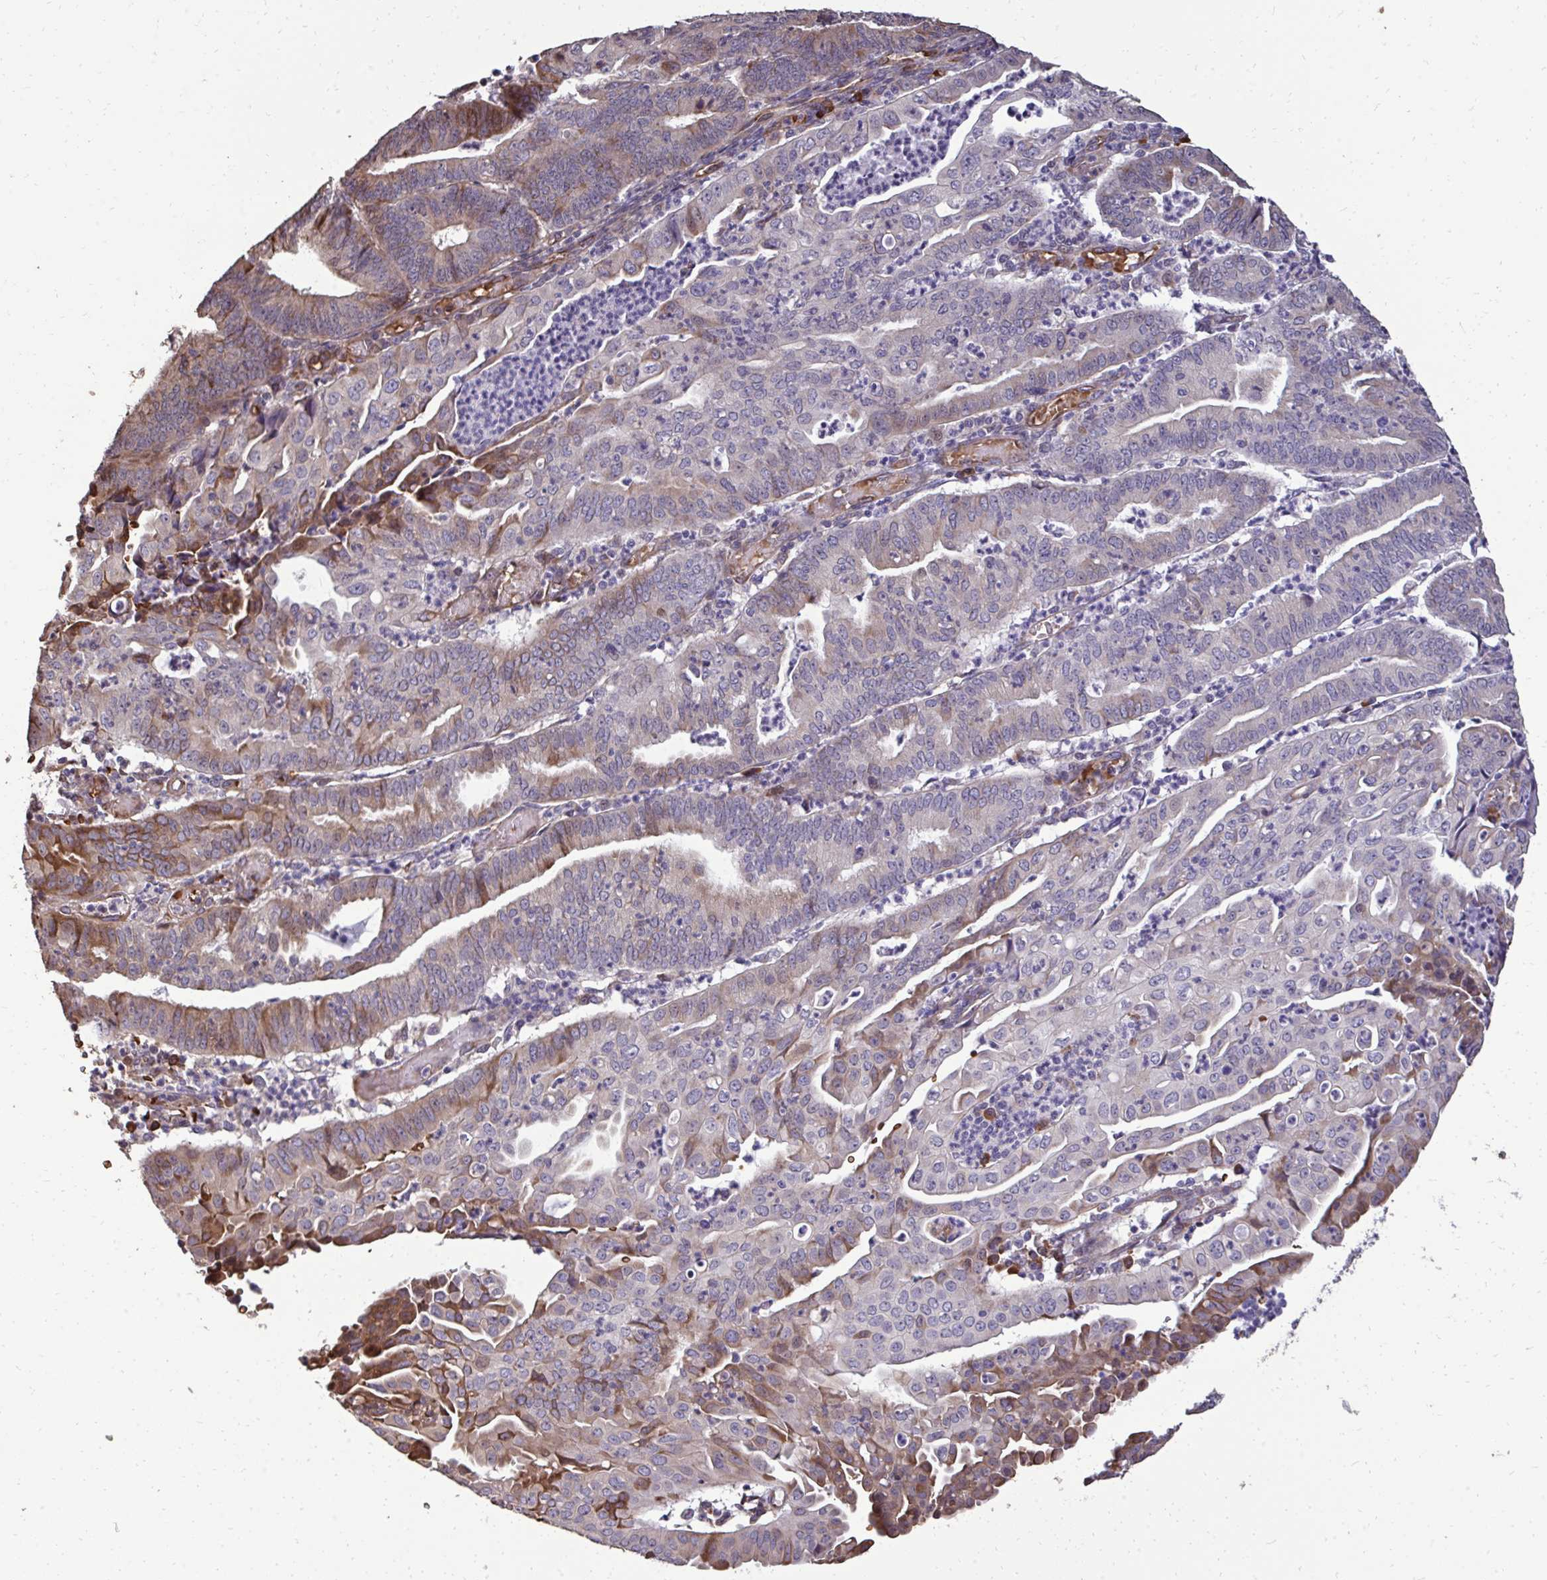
{"staining": {"intensity": "weak", "quantity": "25%-75%", "location": "cytoplasmic/membranous"}, "tissue": "endometrial cancer", "cell_type": "Tumor cells", "image_type": "cancer", "snomed": [{"axis": "morphology", "description": "Adenocarcinoma, NOS"}, {"axis": "topography", "description": "Endometrium"}], "caption": "IHC of human endometrial cancer (adenocarcinoma) shows low levels of weak cytoplasmic/membranous positivity in about 25%-75% of tumor cells. (Brightfield microscopy of DAB IHC at high magnification).", "gene": "FIBCD1", "patient": {"sex": "female", "age": 60}}